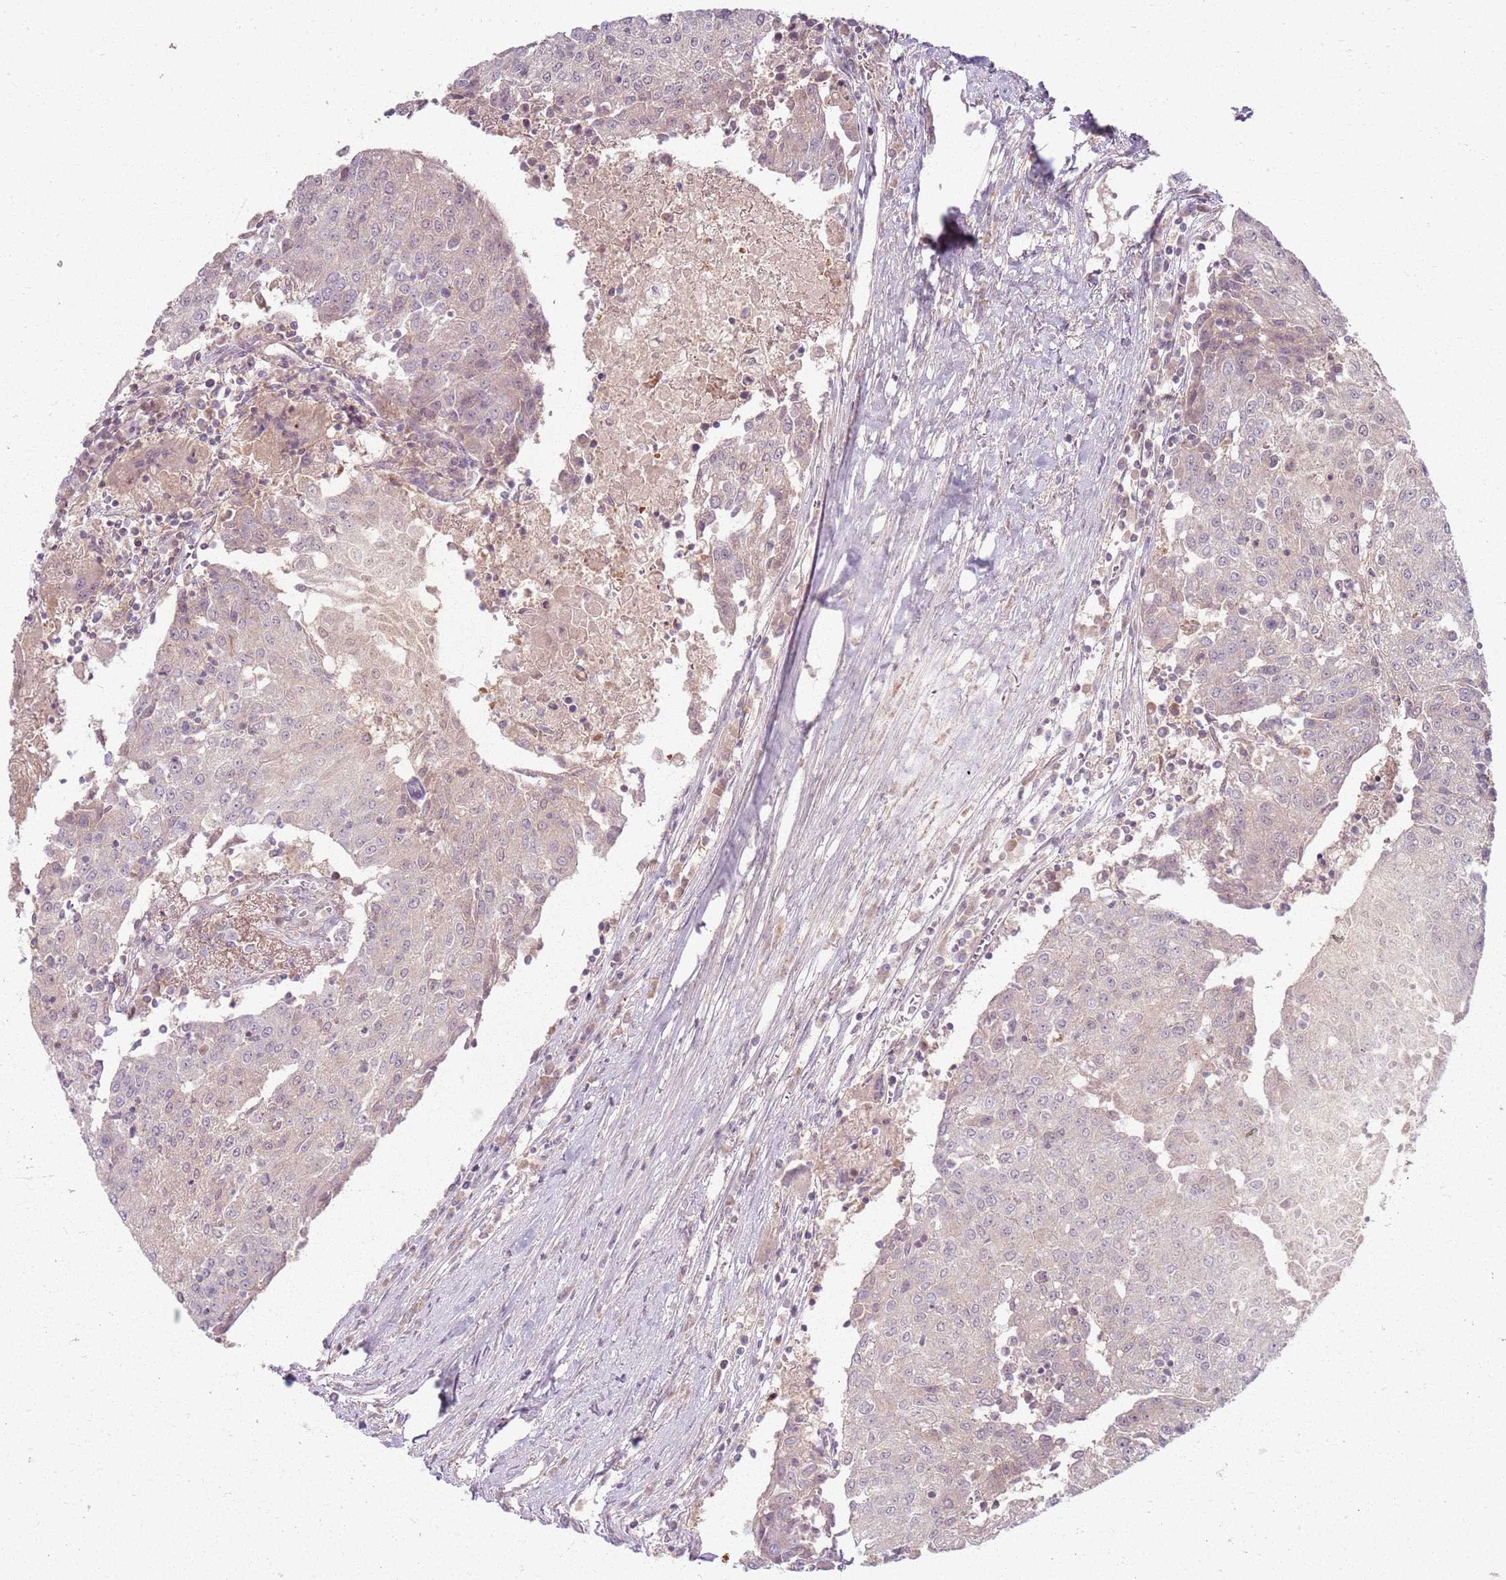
{"staining": {"intensity": "negative", "quantity": "none", "location": "none"}, "tissue": "urothelial cancer", "cell_type": "Tumor cells", "image_type": "cancer", "snomed": [{"axis": "morphology", "description": "Urothelial carcinoma, High grade"}, {"axis": "topography", "description": "Urinary bladder"}], "caption": "Tumor cells are negative for protein expression in human urothelial cancer.", "gene": "ZDHHC2", "patient": {"sex": "female", "age": 85}}